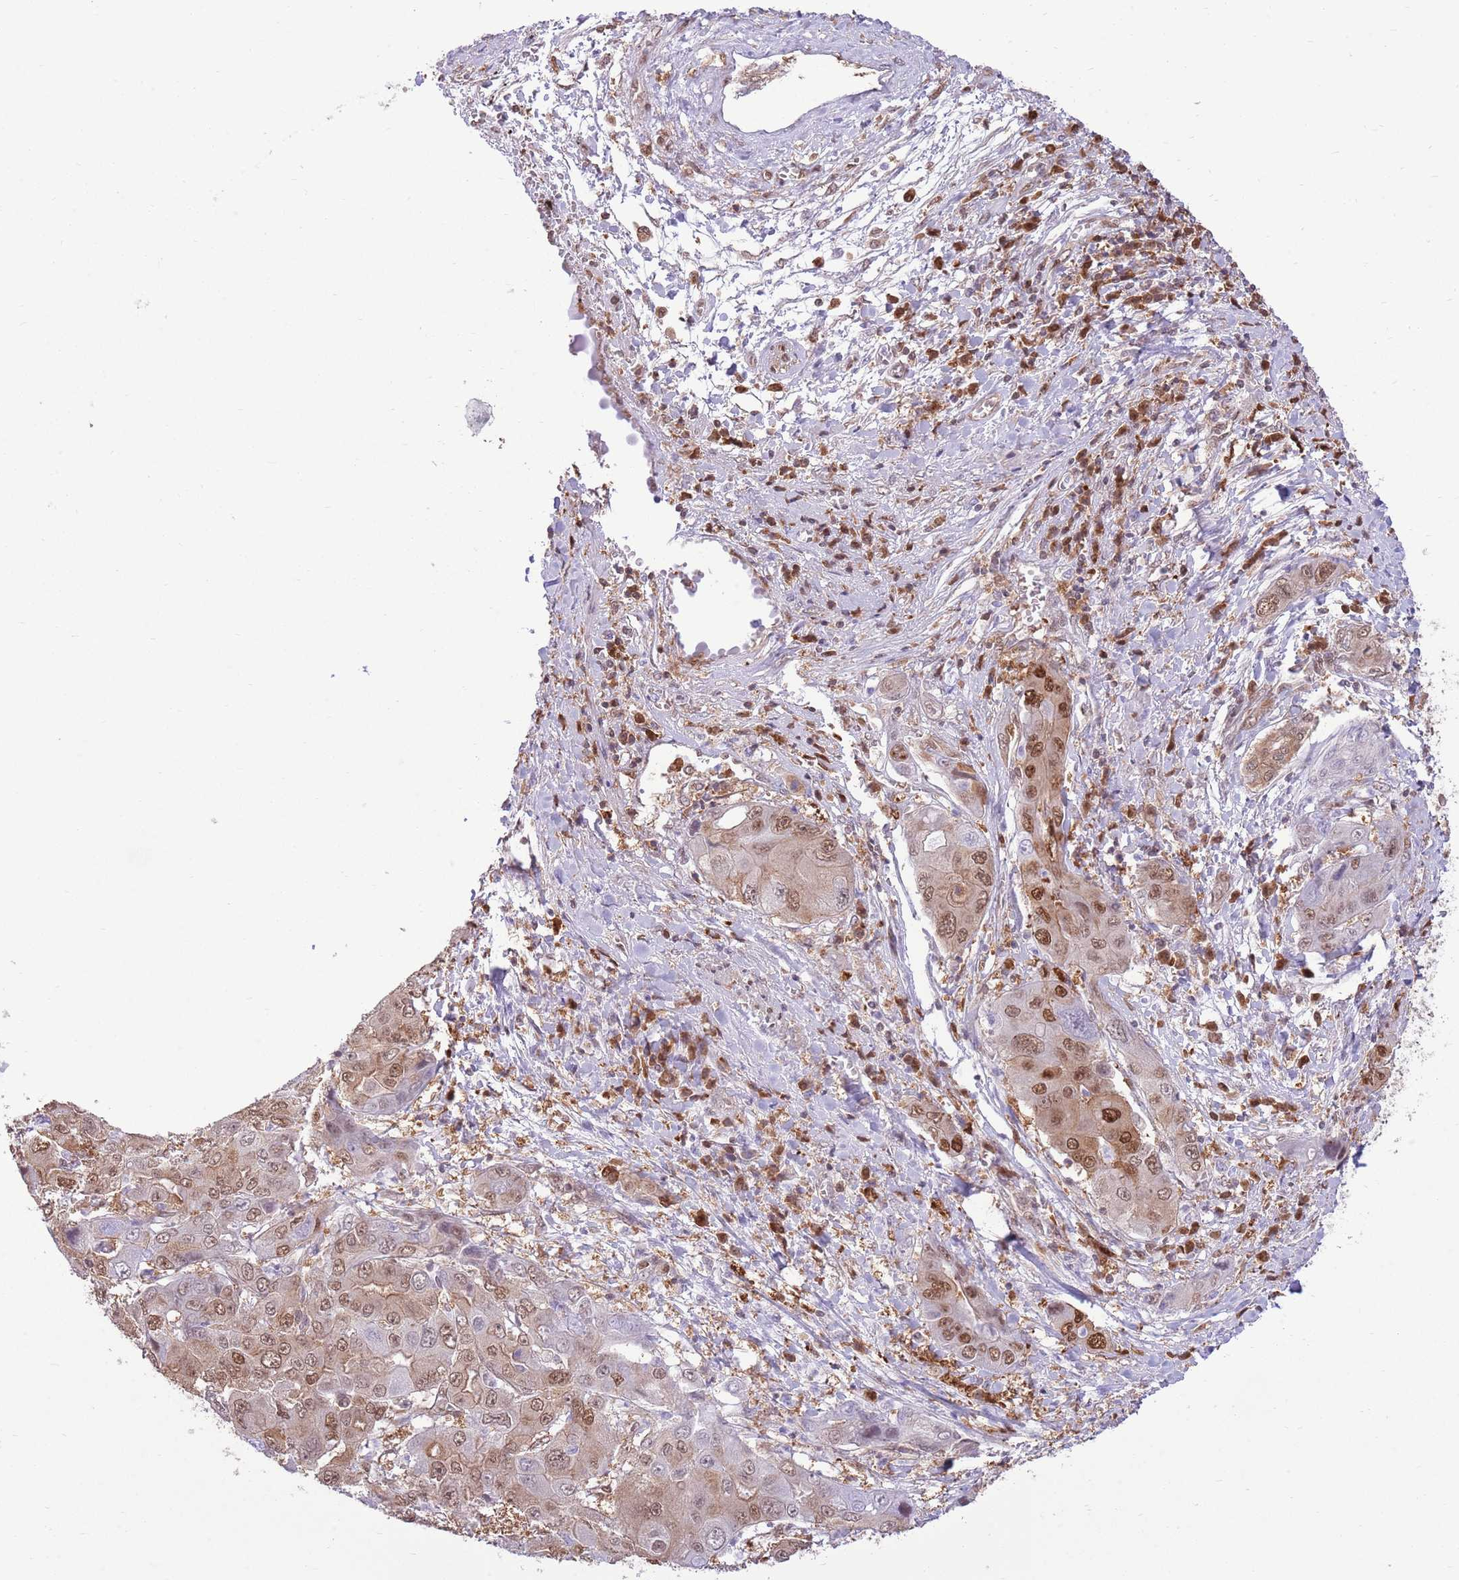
{"staining": {"intensity": "moderate", "quantity": "25%-75%", "location": "nuclear"}, "tissue": "liver cancer", "cell_type": "Tumor cells", "image_type": "cancer", "snomed": [{"axis": "morphology", "description": "Cholangiocarcinoma"}, {"axis": "topography", "description": "Liver"}], "caption": "Immunohistochemical staining of liver cholangiocarcinoma demonstrates medium levels of moderate nuclear protein expression in about 25%-75% of tumor cells.", "gene": "NSFL1C", "patient": {"sex": "male", "age": 67}}